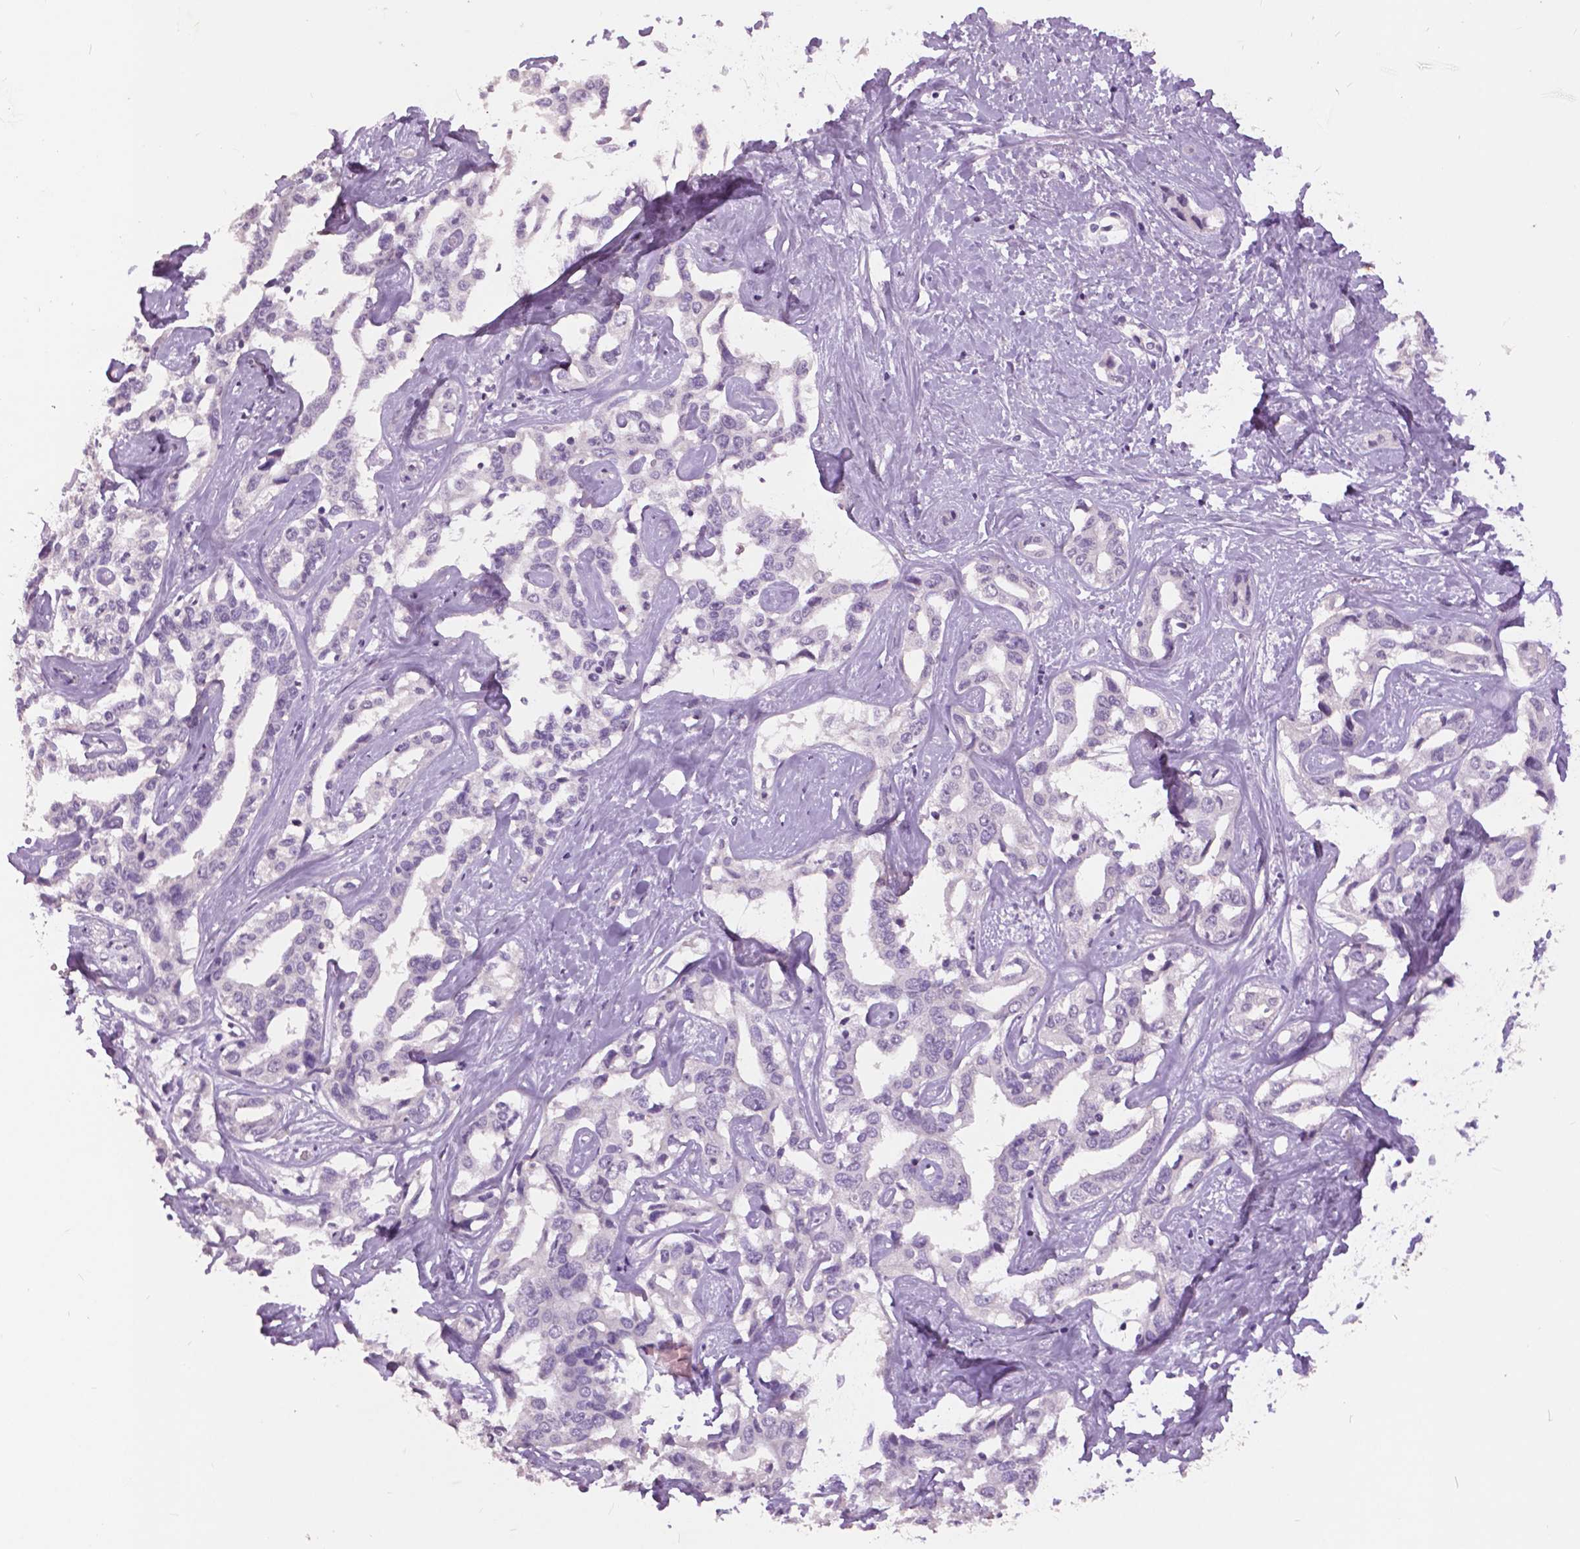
{"staining": {"intensity": "negative", "quantity": "none", "location": "none"}, "tissue": "liver cancer", "cell_type": "Tumor cells", "image_type": "cancer", "snomed": [{"axis": "morphology", "description": "Cholangiocarcinoma"}, {"axis": "topography", "description": "Liver"}], "caption": "This histopathology image is of liver cancer (cholangiocarcinoma) stained with immunohistochemistry to label a protein in brown with the nuclei are counter-stained blue. There is no positivity in tumor cells.", "gene": "GRIN2A", "patient": {"sex": "male", "age": 59}}